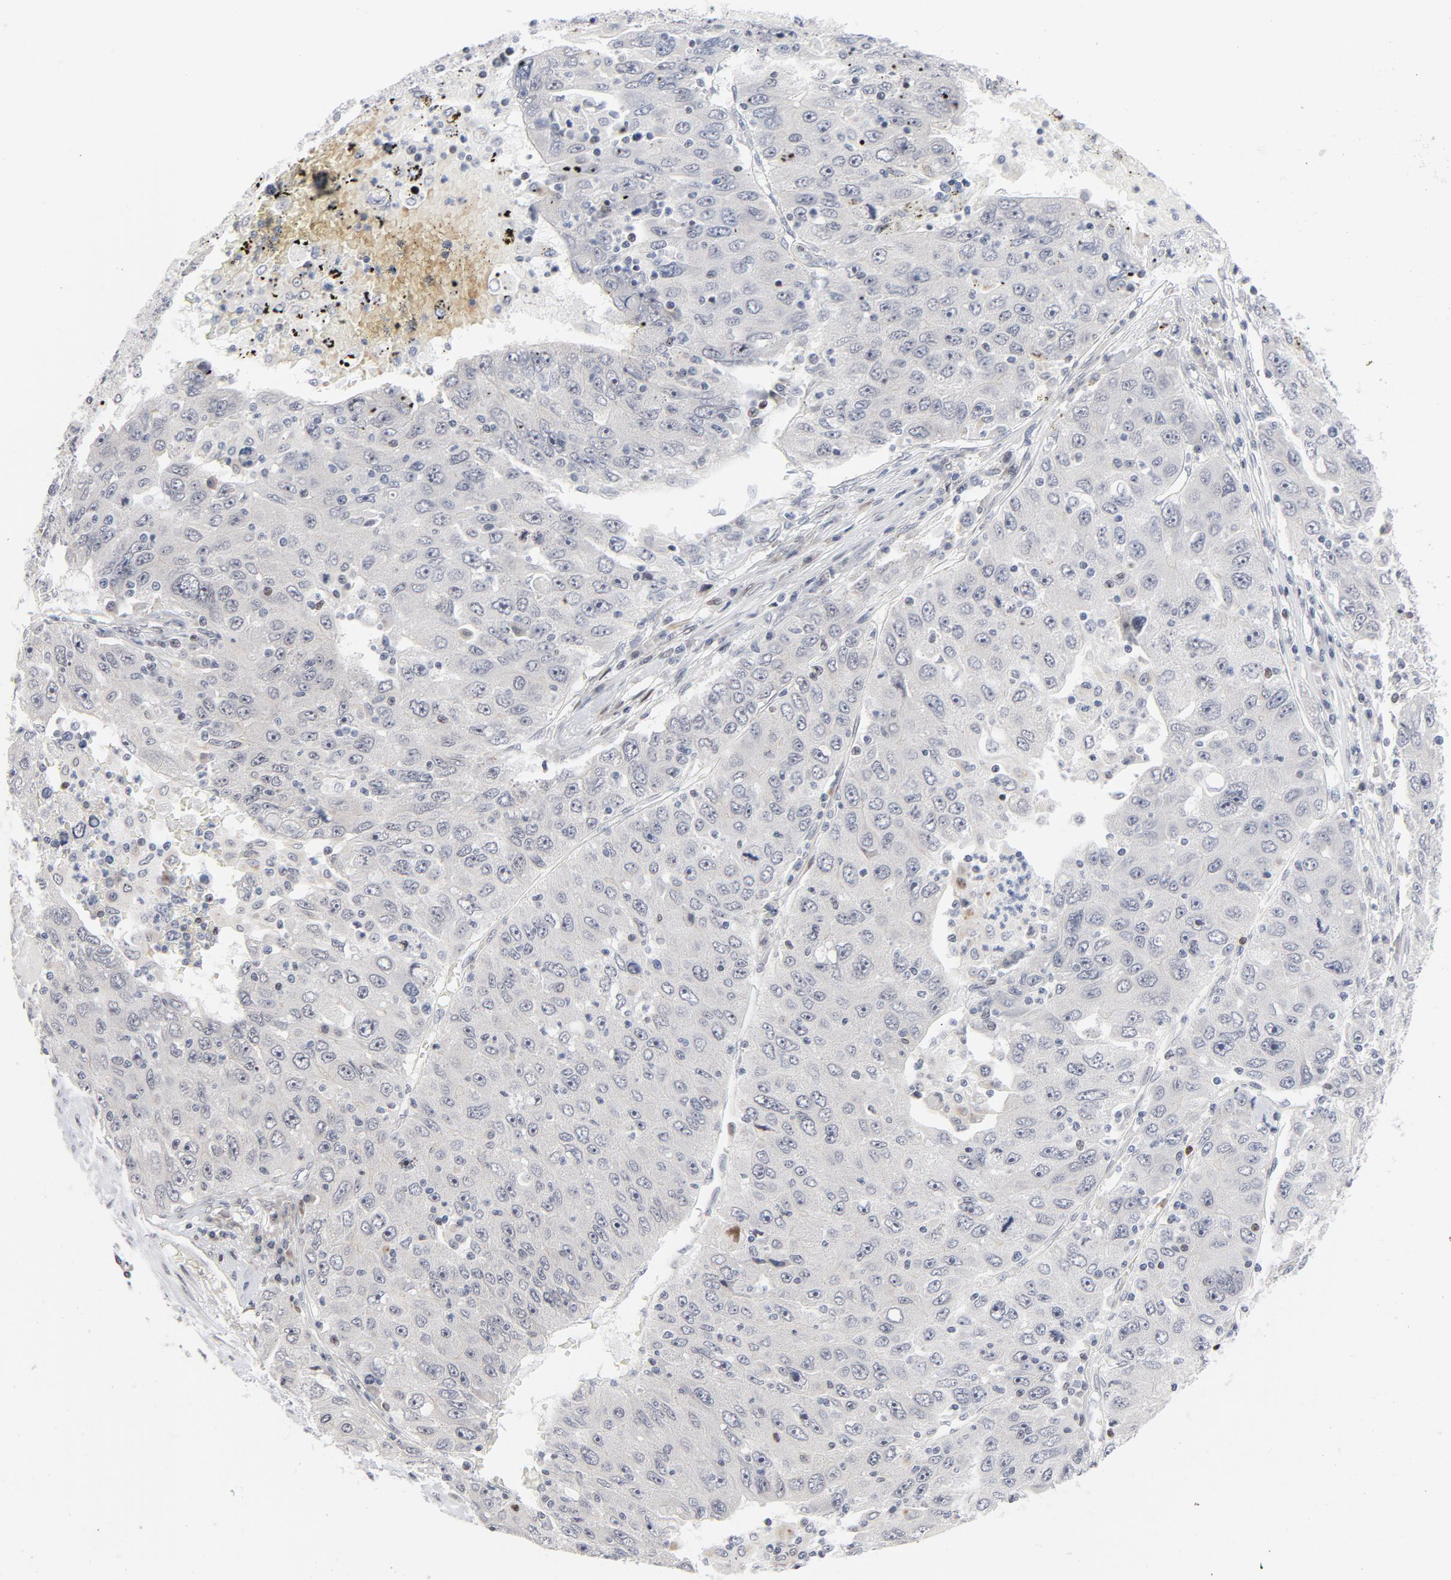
{"staining": {"intensity": "negative", "quantity": "none", "location": "none"}, "tissue": "liver cancer", "cell_type": "Tumor cells", "image_type": "cancer", "snomed": [{"axis": "morphology", "description": "Carcinoma, Hepatocellular, NOS"}, {"axis": "topography", "description": "Liver"}], "caption": "Tumor cells are negative for protein expression in human liver hepatocellular carcinoma.", "gene": "NFIC", "patient": {"sex": "male", "age": 49}}